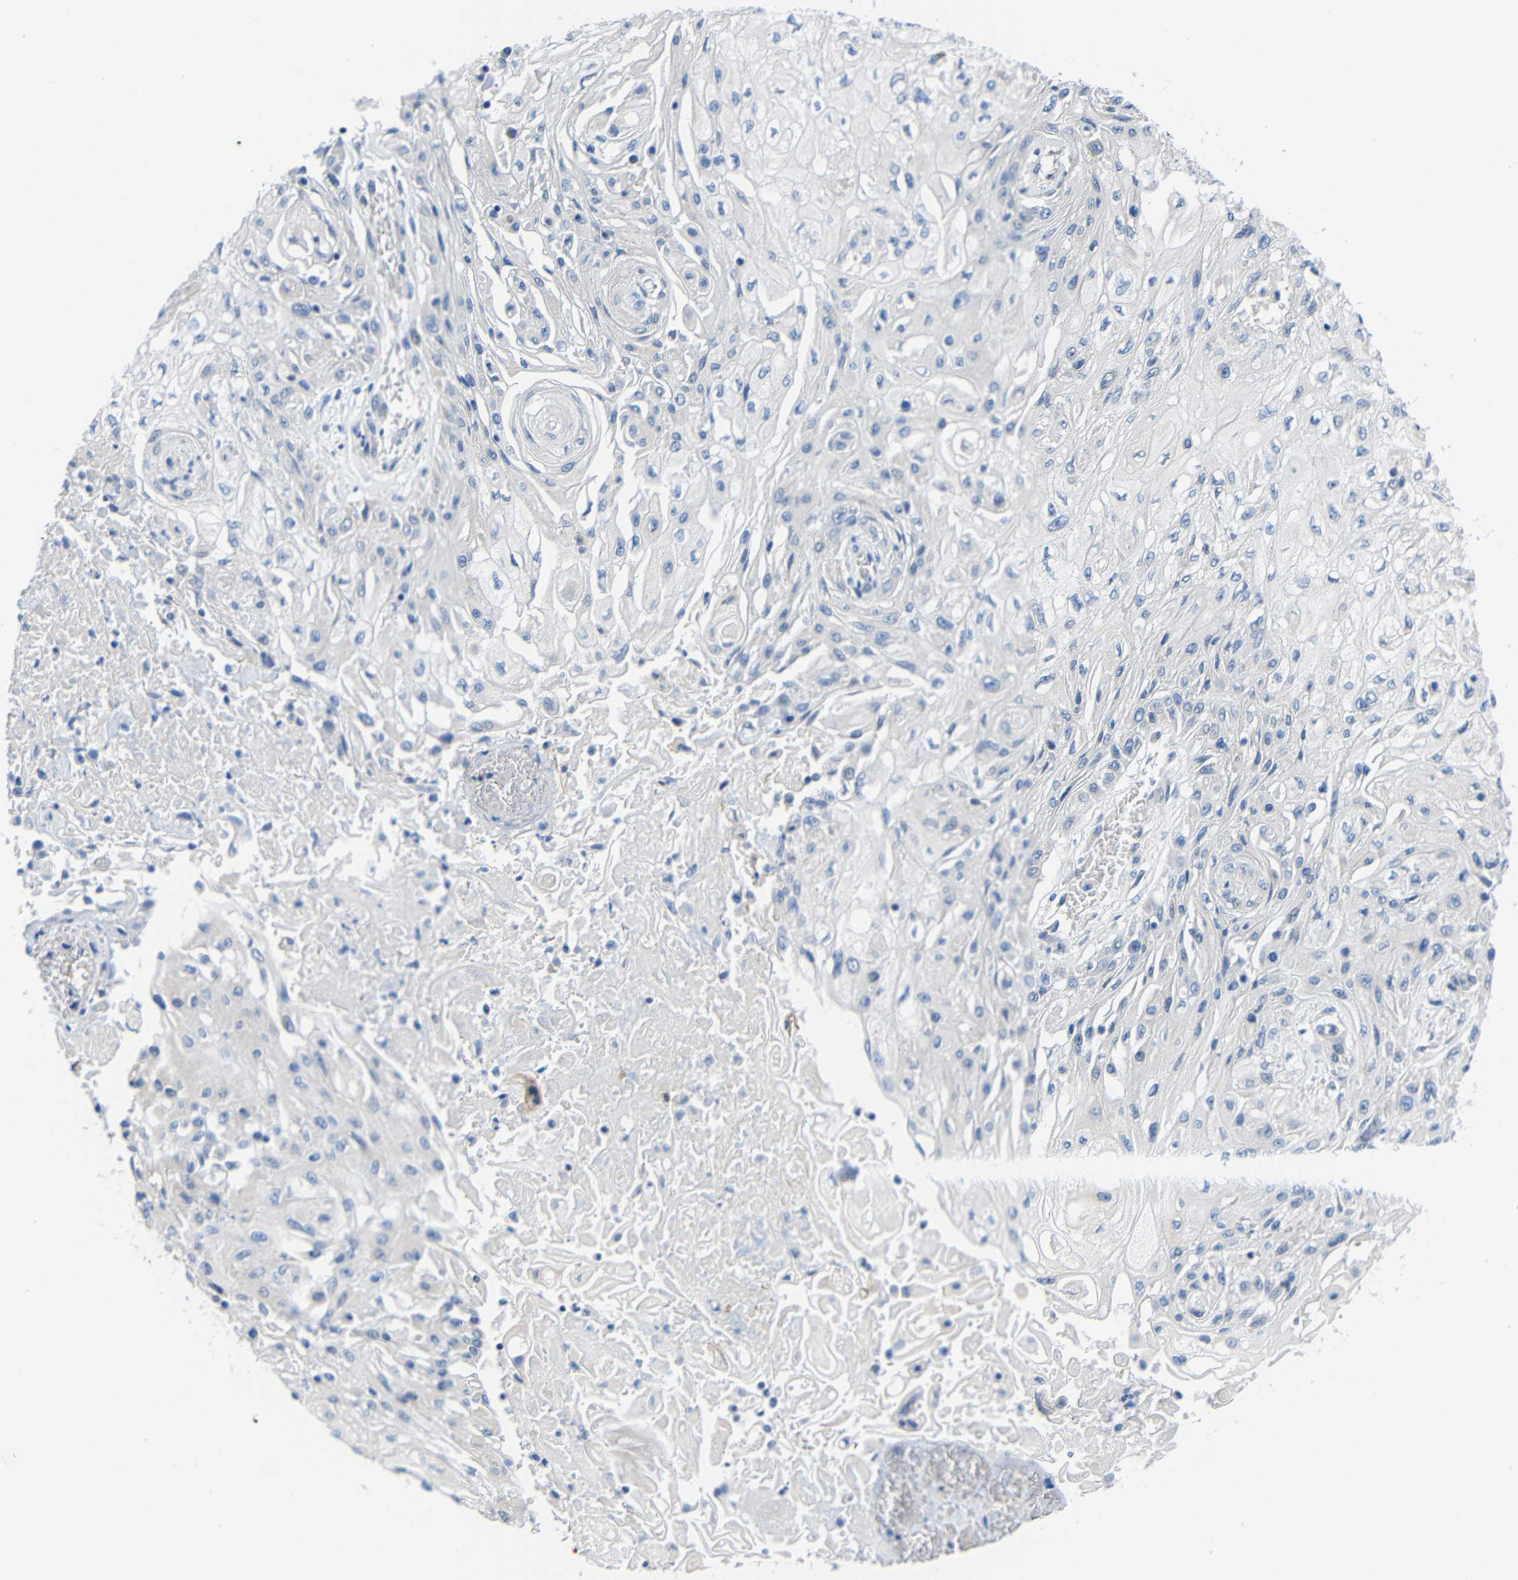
{"staining": {"intensity": "negative", "quantity": "none", "location": "none"}, "tissue": "skin cancer", "cell_type": "Tumor cells", "image_type": "cancer", "snomed": [{"axis": "morphology", "description": "Squamous cell carcinoma, NOS"}, {"axis": "topography", "description": "Skin"}], "caption": "An image of human squamous cell carcinoma (skin) is negative for staining in tumor cells.", "gene": "NEGR1", "patient": {"sex": "male", "age": 75}}